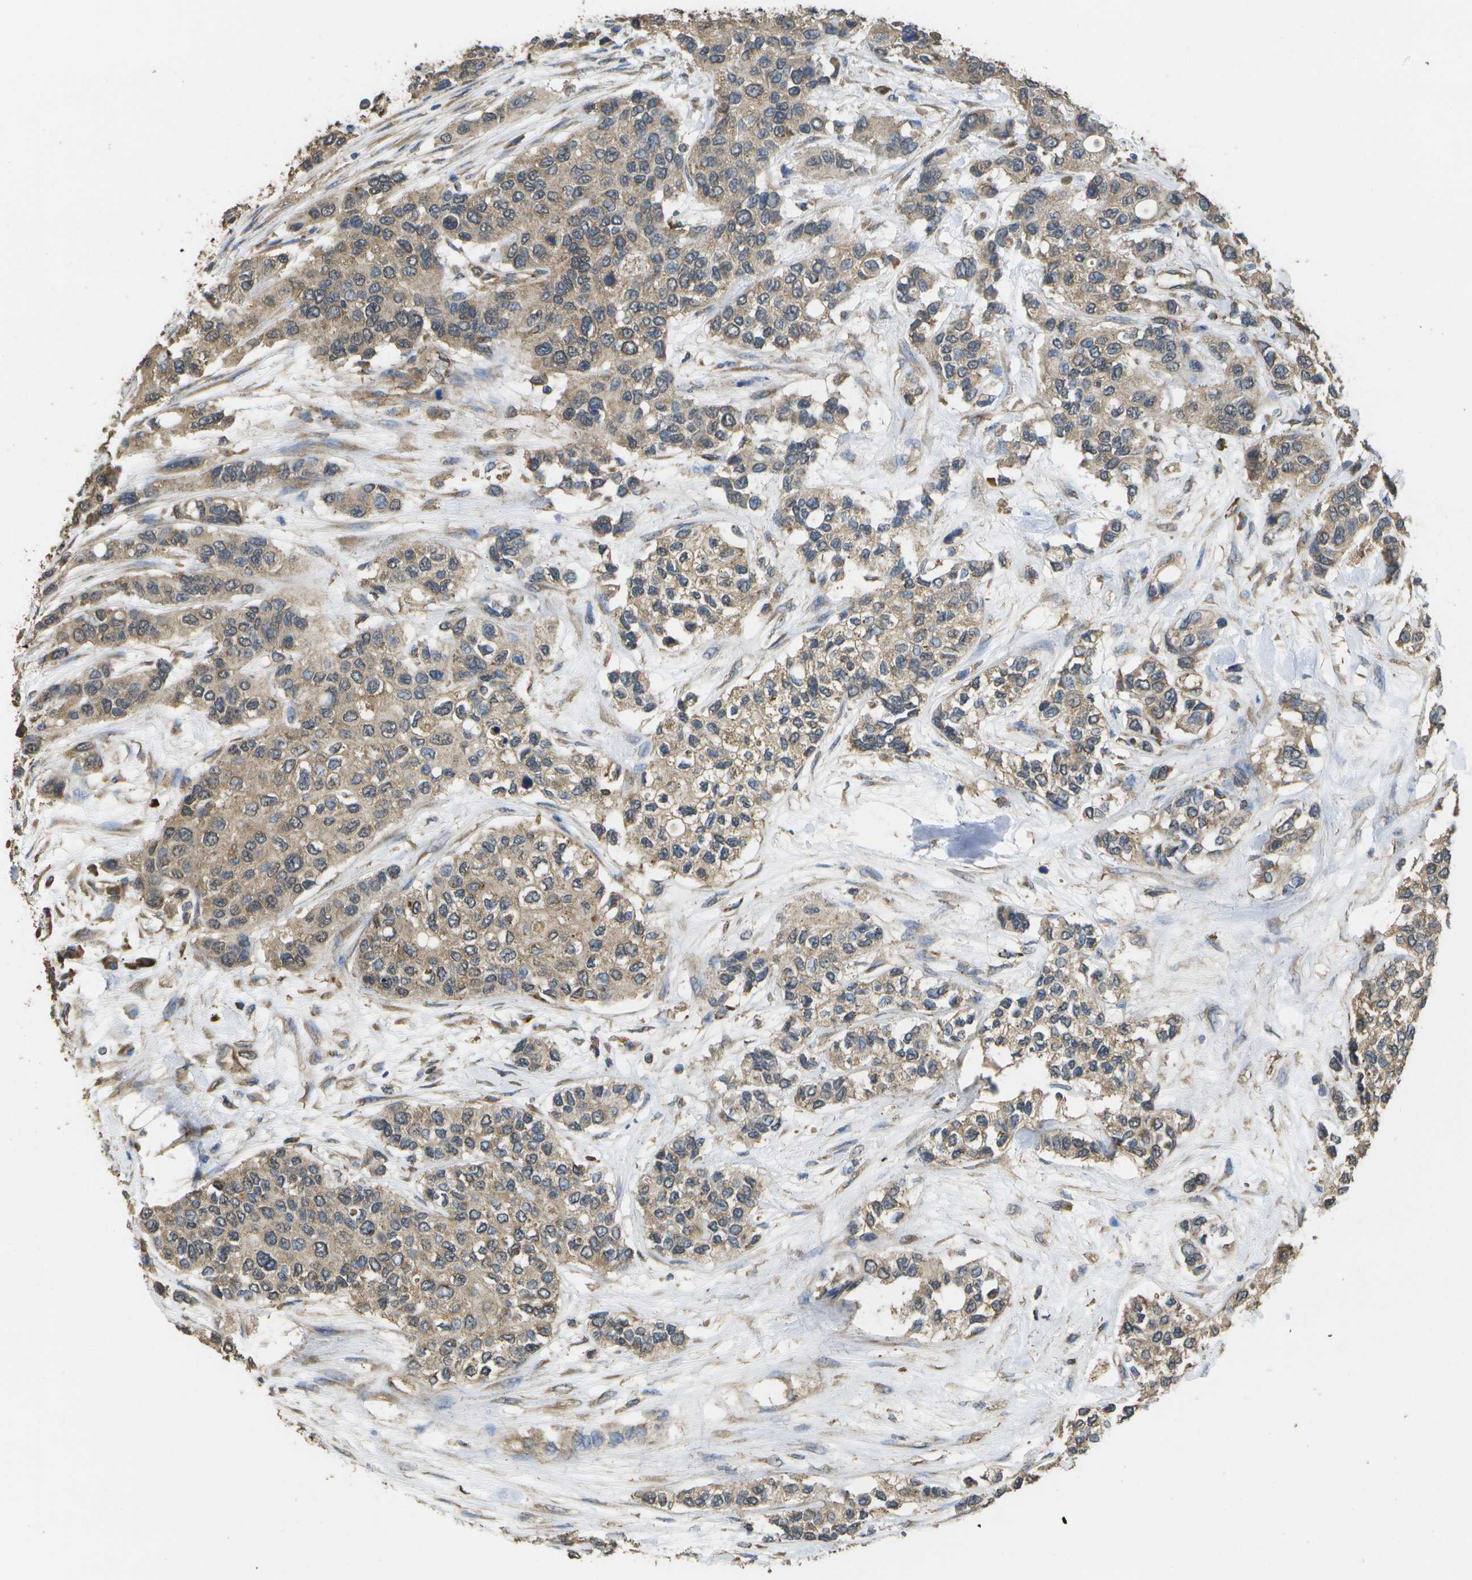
{"staining": {"intensity": "weak", "quantity": ">75%", "location": "cytoplasmic/membranous"}, "tissue": "urothelial cancer", "cell_type": "Tumor cells", "image_type": "cancer", "snomed": [{"axis": "morphology", "description": "Urothelial carcinoma, High grade"}, {"axis": "topography", "description": "Urinary bladder"}], "caption": "Protein expression analysis of human urothelial cancer reveals weak cytoplasmic/membranous expression in about >75% of tumor cells.", "gene": "SACS", "patient": {"sex": "female", "age": 56}}